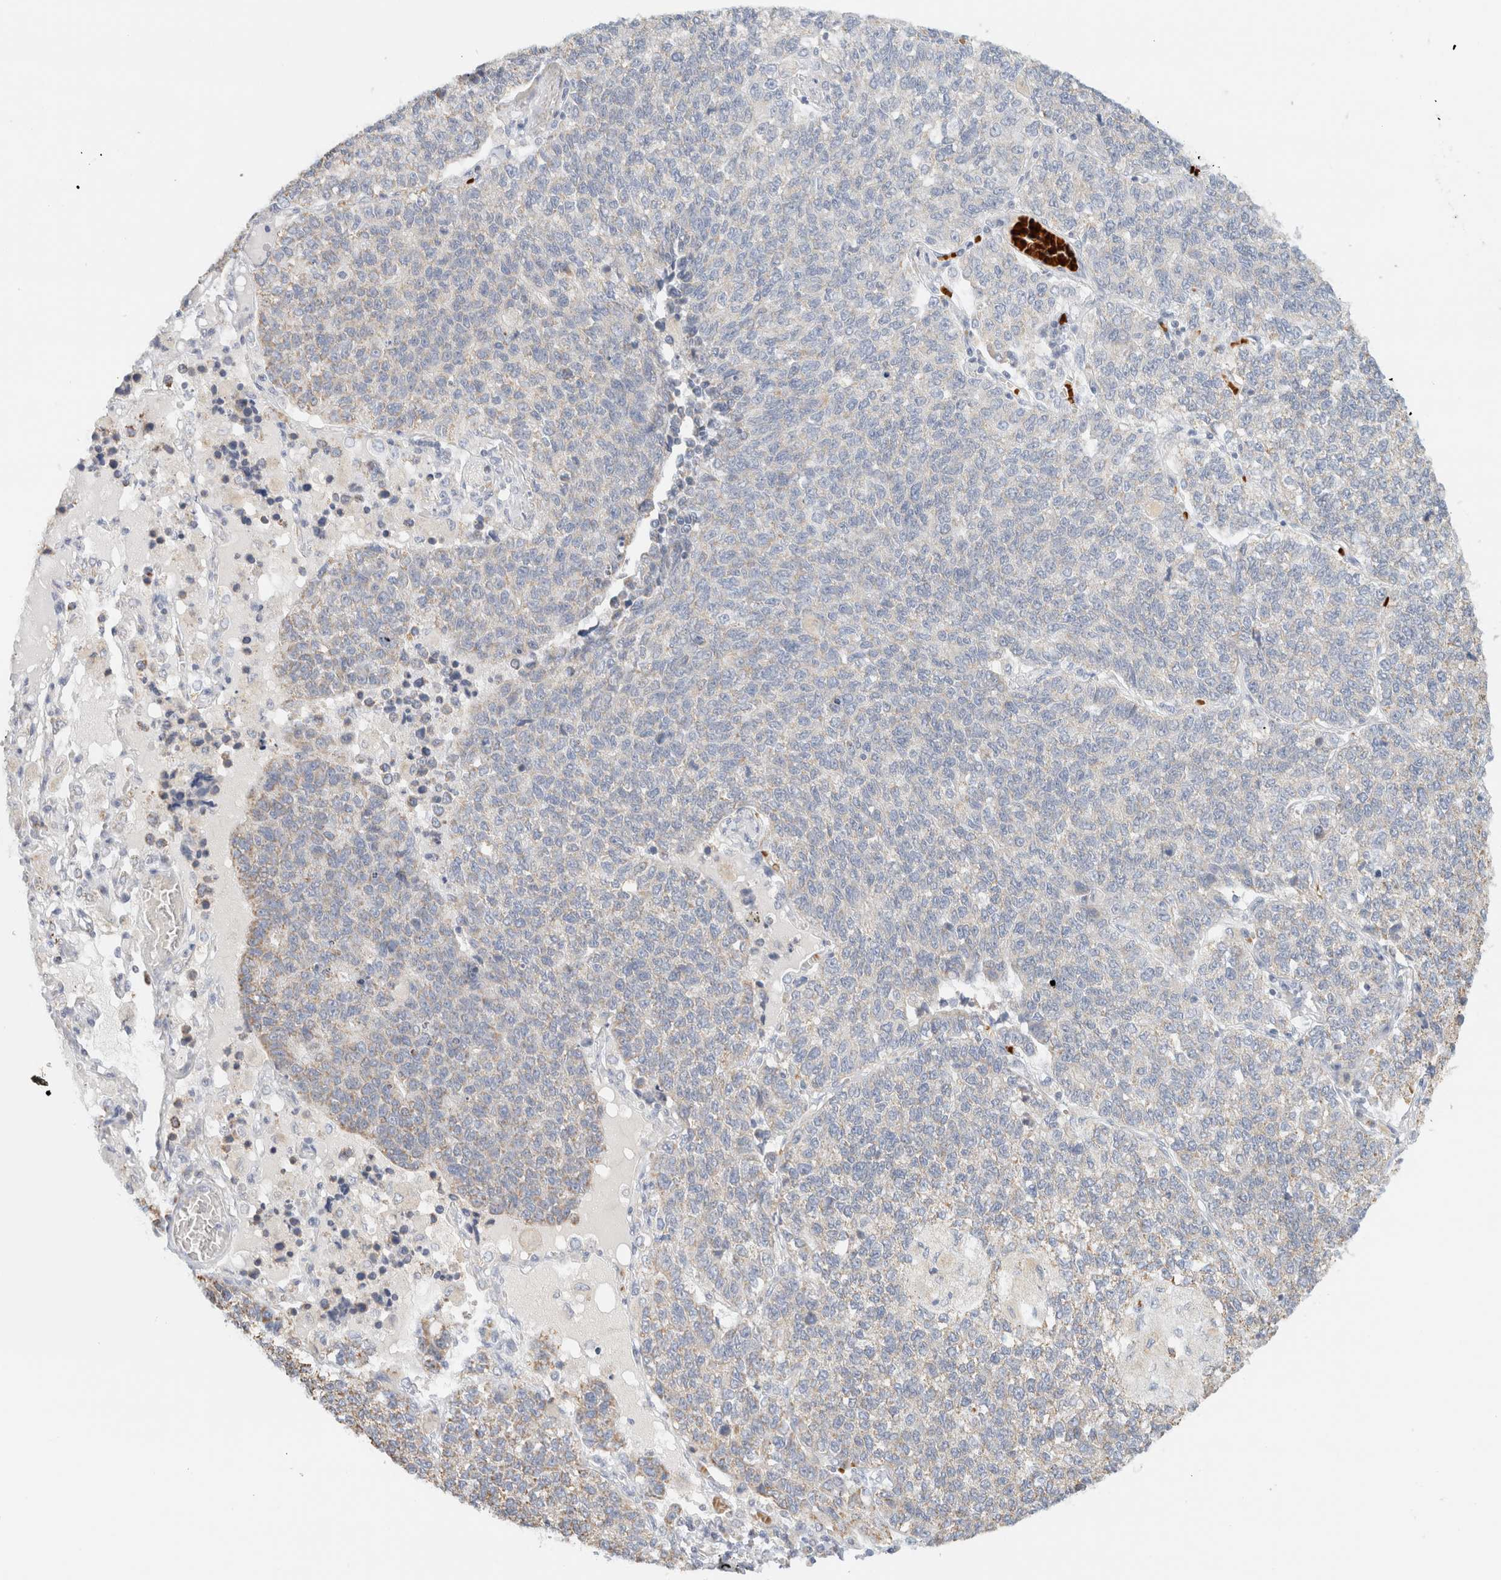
{"staining": {"intensity": "negative", "quantity": "none", "location": "none"}, "tissue": "lung cancer", "cell_type": "Tumor cells", "image_type": "cancer", "snomed": [{"axis": "morphology", "description": "Adenocarcinoma, NOS"}, {"axis": "topography", "description": "Lung"}], "caption": "Immunohistochemistry (IHC) photomicrograph of neoplastic tissue: lung adenocarcinoma stained with DAB demonstrates no significant protein staining in tumor cells.", "gene": "HDHD3", "patient": {"sex": "male", "age": 49}}